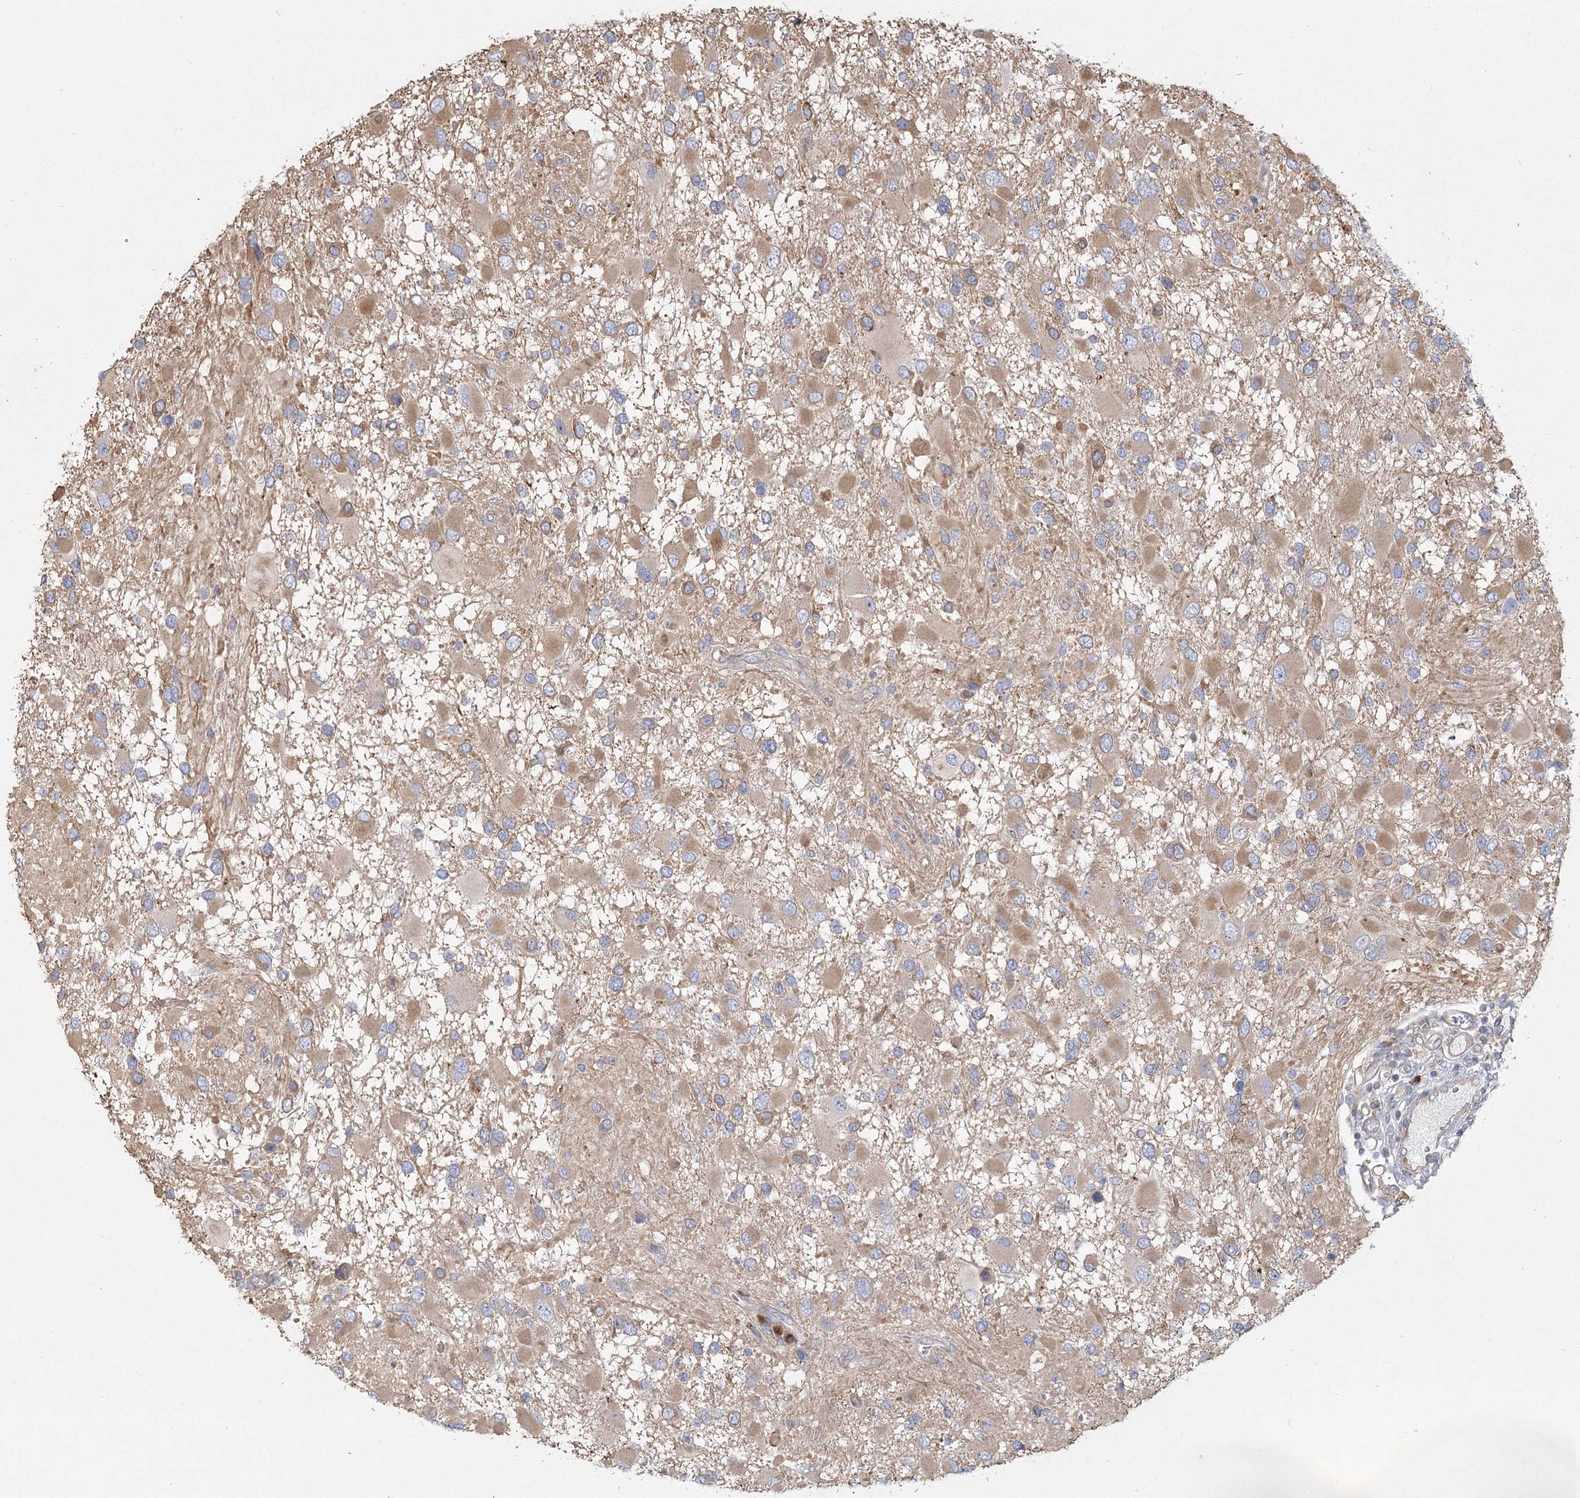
{"staining": {"intensity": "moderate", "quantity": ">75%", "location": "cytoplasmic/membranous"}, "tissue": "glioma", "cell_type": "Tumor cells", "image_type": "cancer", "snomed": [{"axis": "morphology", "description": "Glioma, malignant, High grade"}, {"axis": "topography", "description": "Brain"}], "caption": "Protein expression analysis of malignant glioma (high-grade) reveals moderate cytoplasmic/membranous expression in about >75% of tumor cells. Nuclei are stained in blue.", "gene": "CNTLN", "patient": {"sex": "male", "age": 53}}